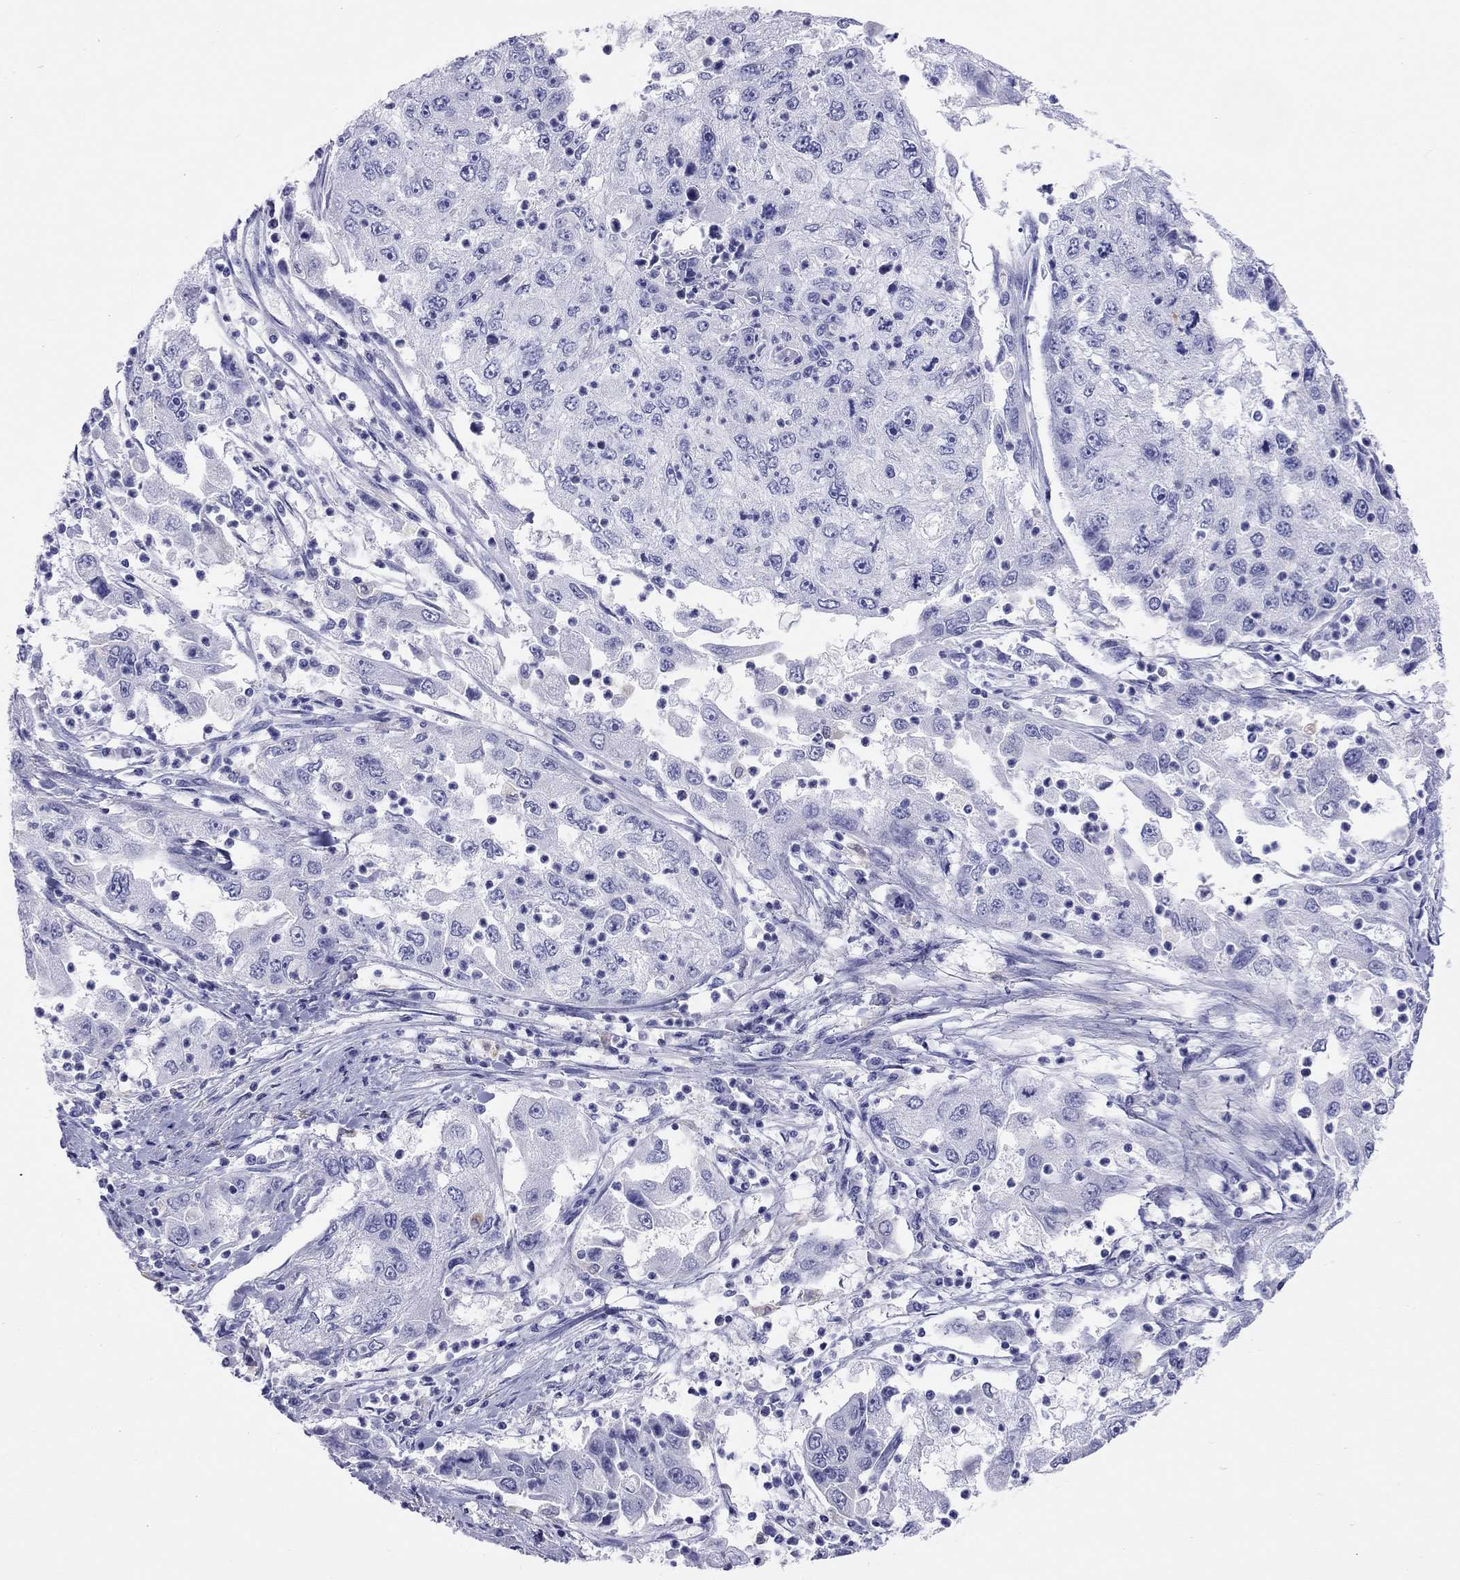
{"staining": {"intensity": "negative", "quantity": "none", "location": "none"}, "tissue": "cervical cancer", "cell_type": "Tumor cells", "image_type": "cancer", "snomed": [{"axis": "morphology", "description": "Squamous cell carcinoma, NOS"}, {"axis": "topography", "description": "Cervix"}], "caption": "There is no significant positivity in tumor cells of cervical cancer. (IHC, brightfield microscopy, high magnification).", "gene": "HLA-DQB2", "patient": {"sex": "female", "age": 36}}